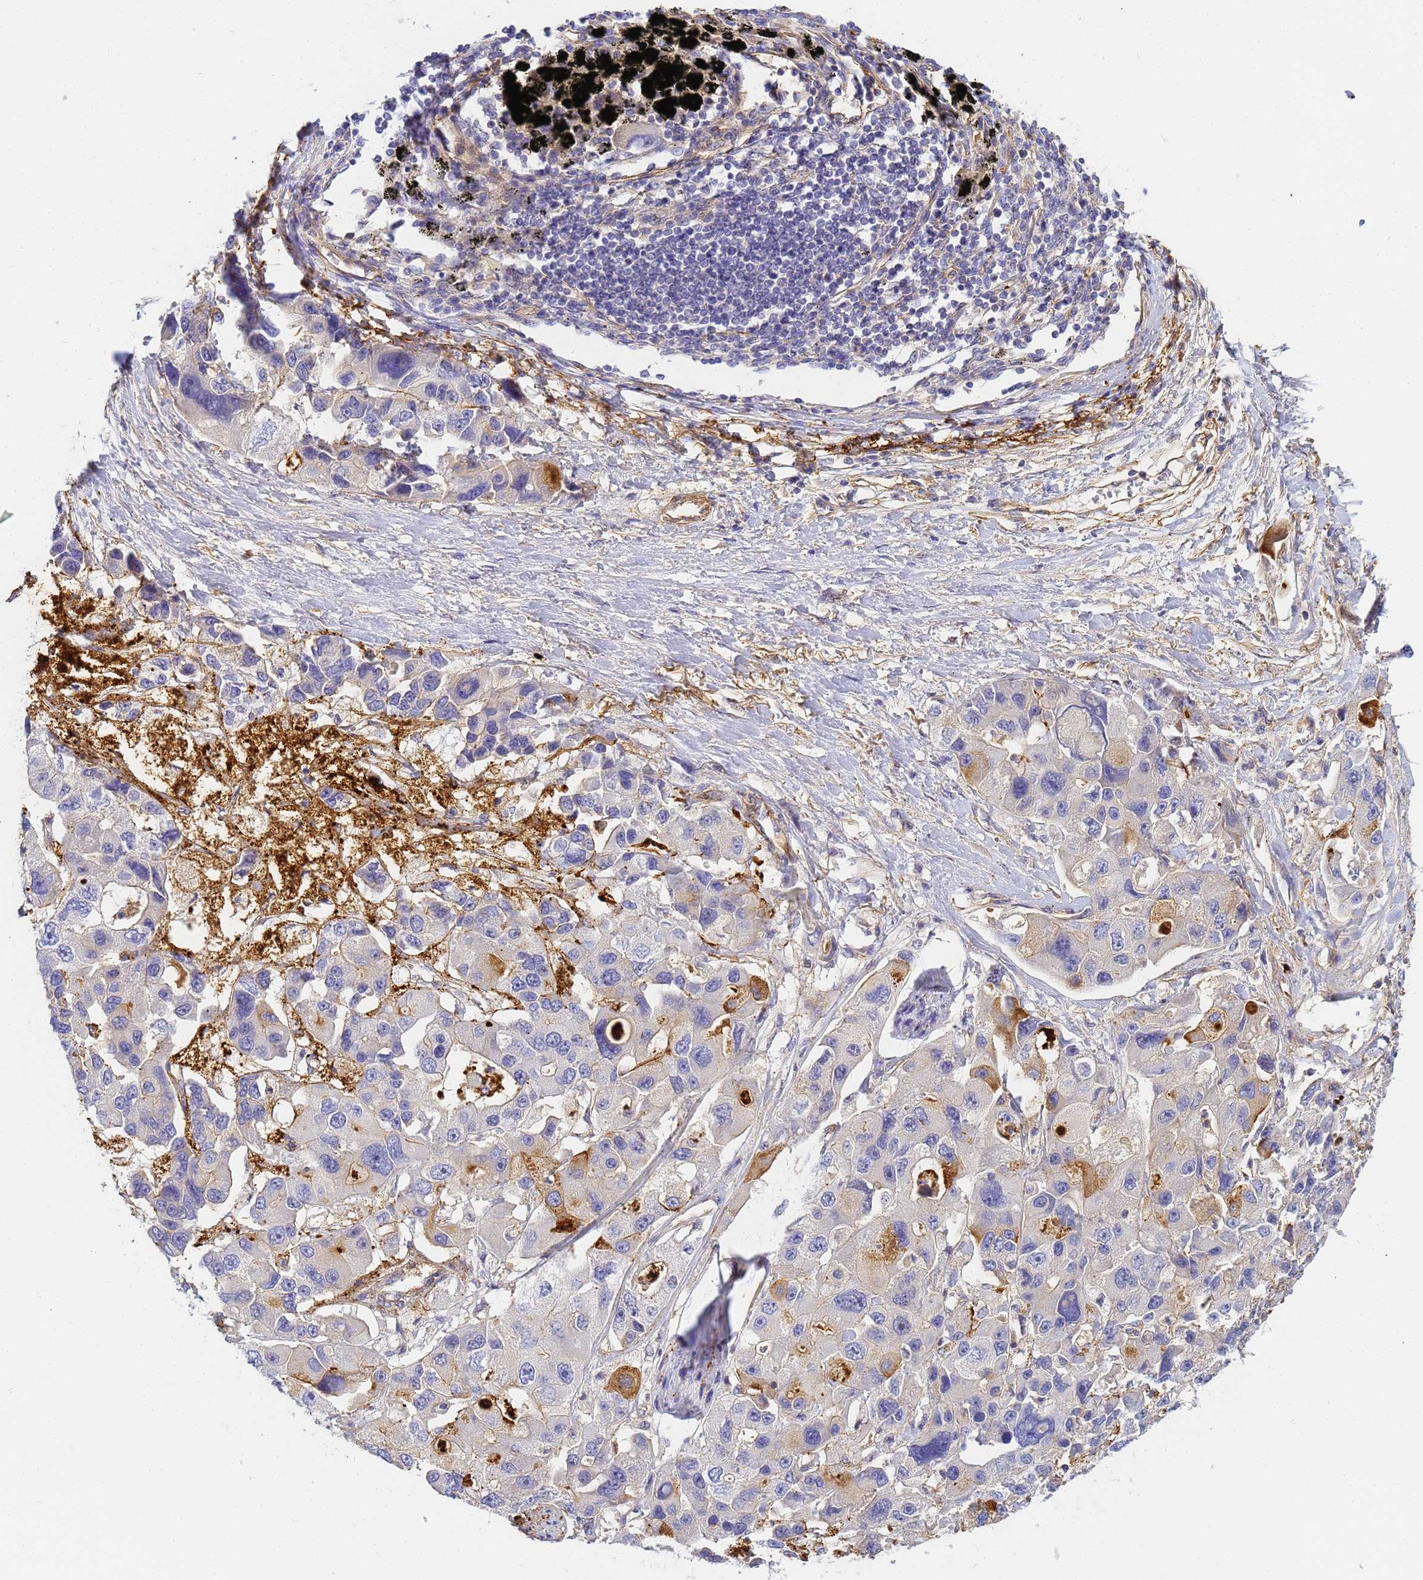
{"staining": {"intensity": "moderate", "quantity": "<25%", "location": "cytoplasmic/membranous"}, "tissue": "lung cancer", "cell_type": "Tumor cells", "image_type": "cancer", "snomed": [{"axis": "morphology", "description": "Adenocarcinoma, NOS"}, {"axis": "topography", "description": "Lung"}], "caption": "A brown stain highlights moderate cytoplasmic/membranous positivity of a protein in human lung cancer tumor cells.", "gene": "MYL12A", "patient": {"sex": "female", "age": 54}}